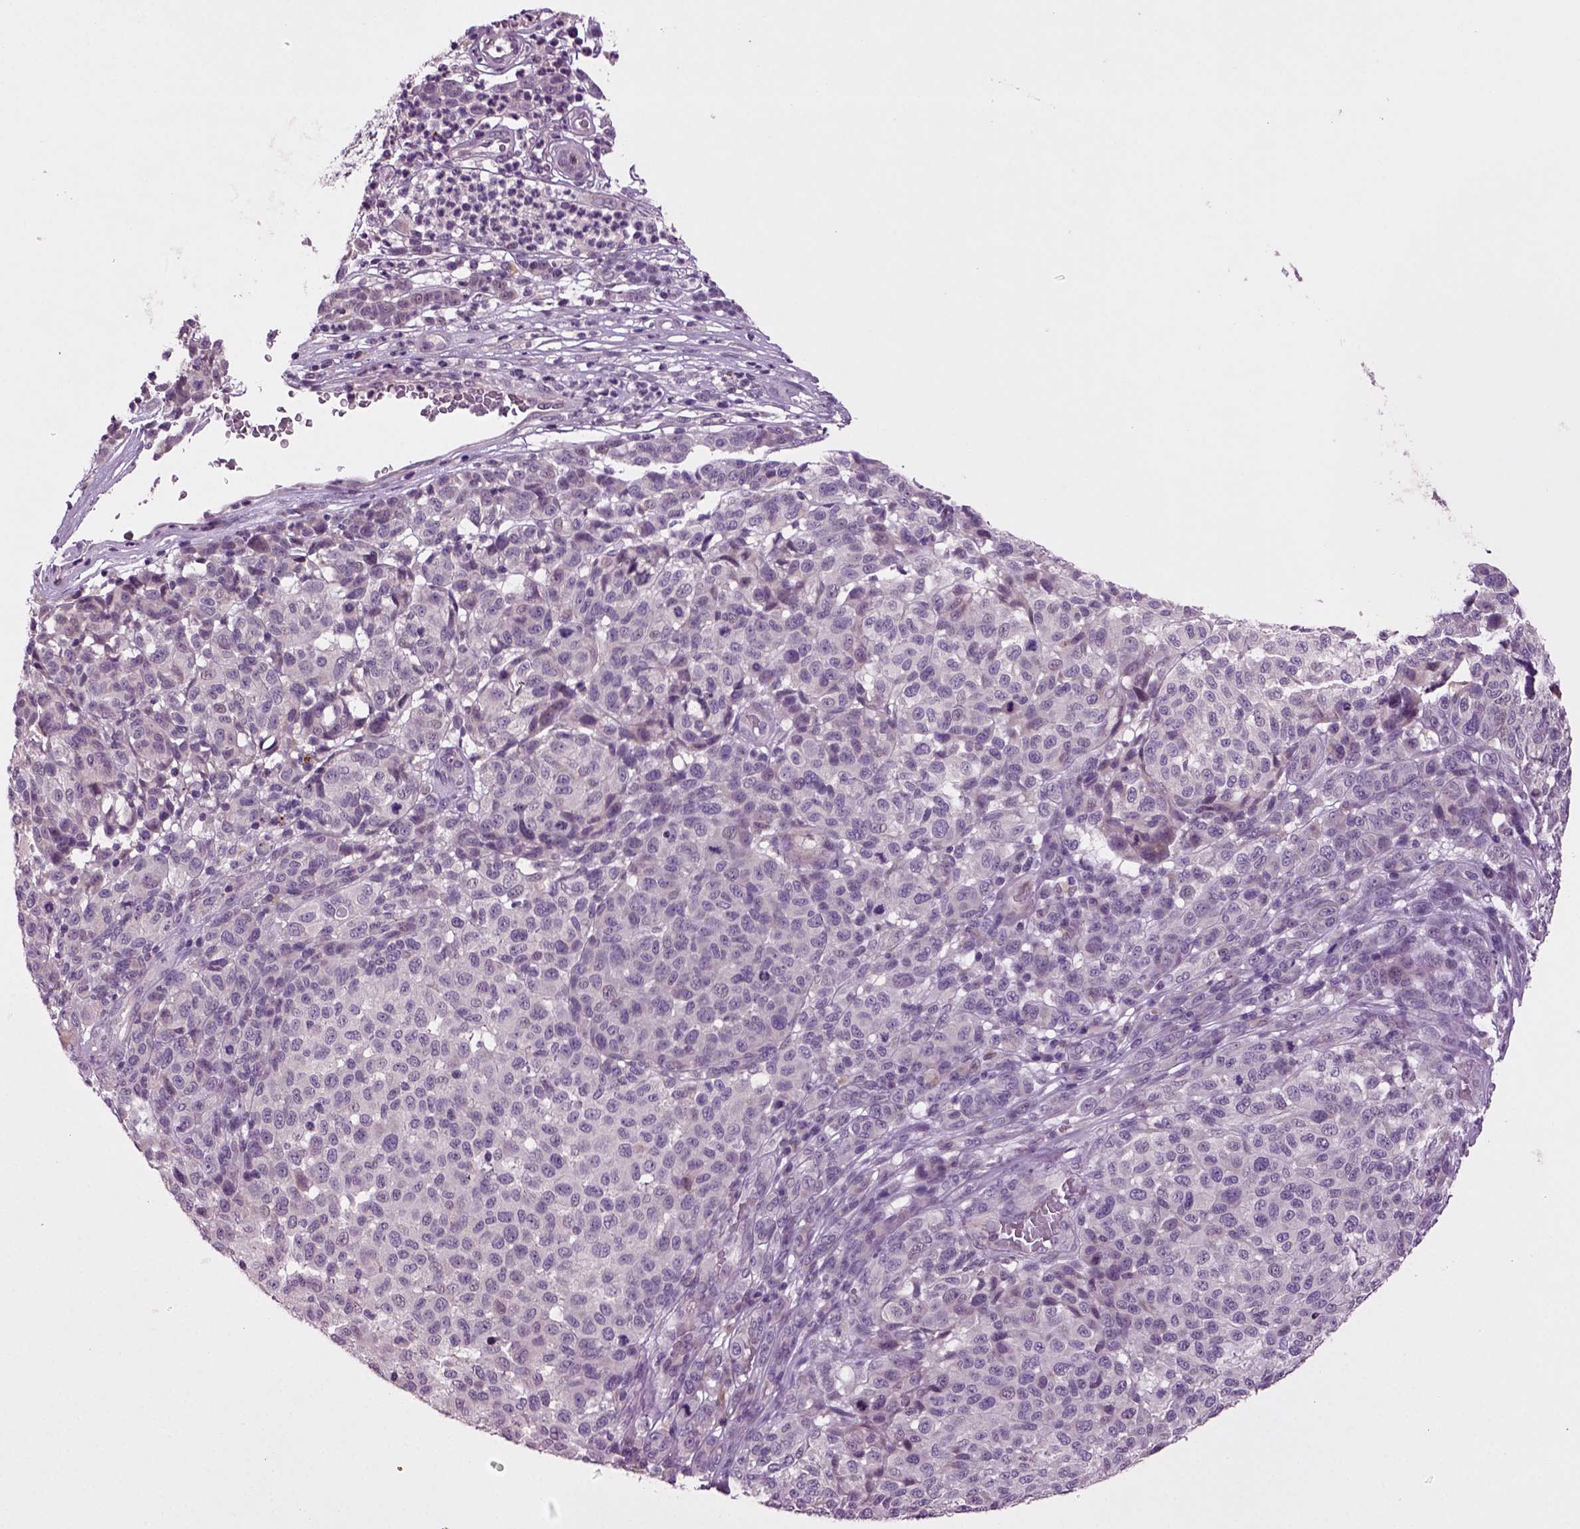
{"staining": {"intensity": "negative", "quantity": "none", "location": "none"}, "tissue": "melanoma", "cell_type": "Tumor cells", "image_type": "cancer", "snomed": [{"axis": "morphology", "description": "Malignant melanoma, NOS"}, {"axis": "topography", "description": "Skin"}], "caption": "Immunohistochemistry photomicrograph of melanoma stained for a protein (brown), which exhibits no positivity in tumor cells. (DAB IHC with hematoxylin counter stain).", "gene": "SLC17A6", "patient": {"sex": "male", "age": 59}}